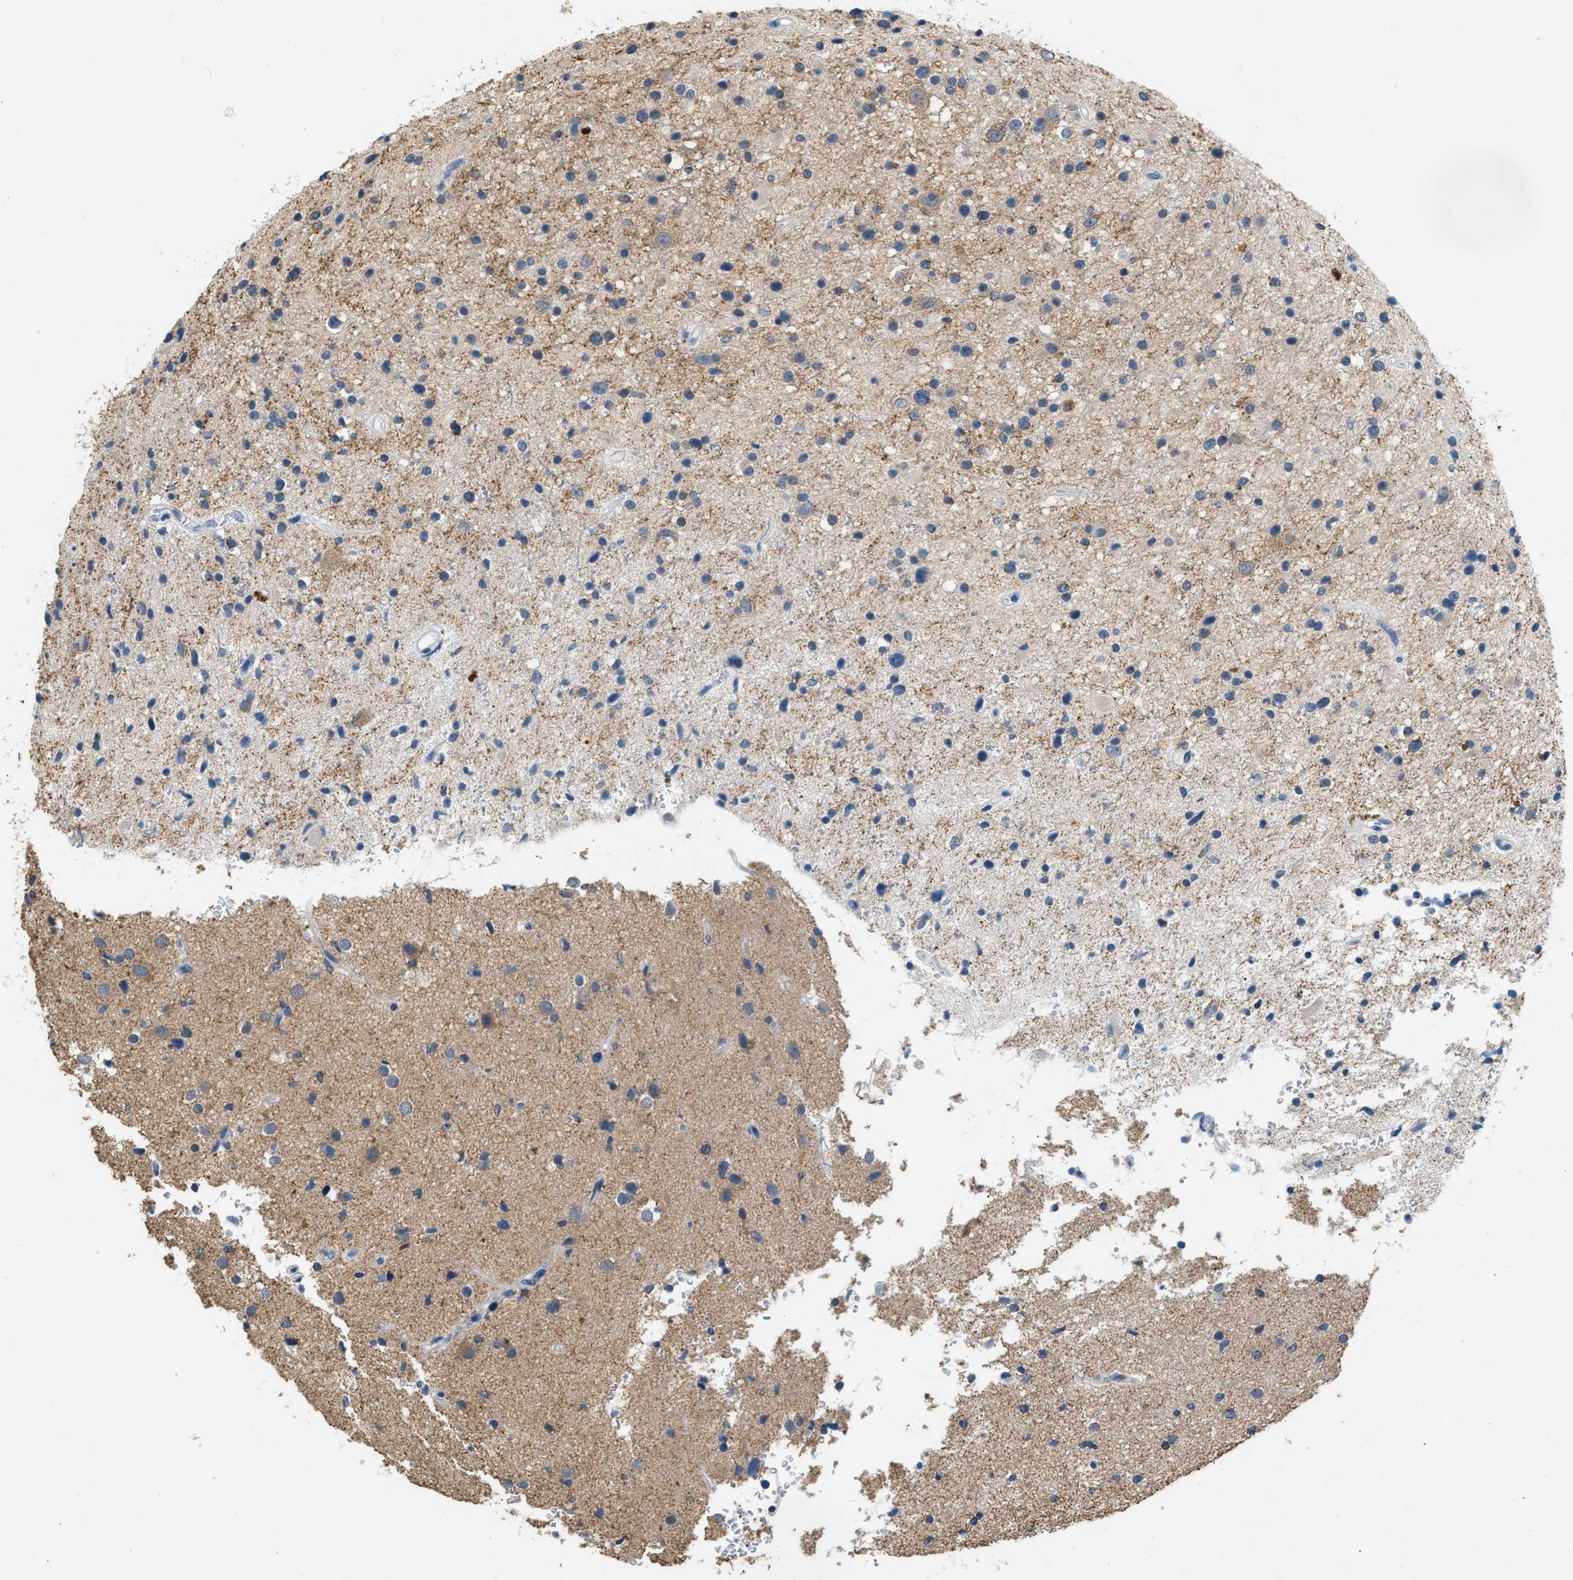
{"staining": {"intensity": "weak", "quantity": "25%-75%", "location": "cytoplasmic/membranous"}, "tissue": "glioma", "cell_type": "Tumor cells", "image_type": "cancer", "snomed": [{"axis": "morphology", "description": "Glioma, malignant, High grade"}, {"axis": "topography", "description": "Brain"}], "caption": "Human glioma stained with a brown dye displays weak cytoplasmic/membranous positive expression in about 25%-75% of tumor cells.", "gene": "TOMM34", "patient": {"sex": "male", "age": 33}}